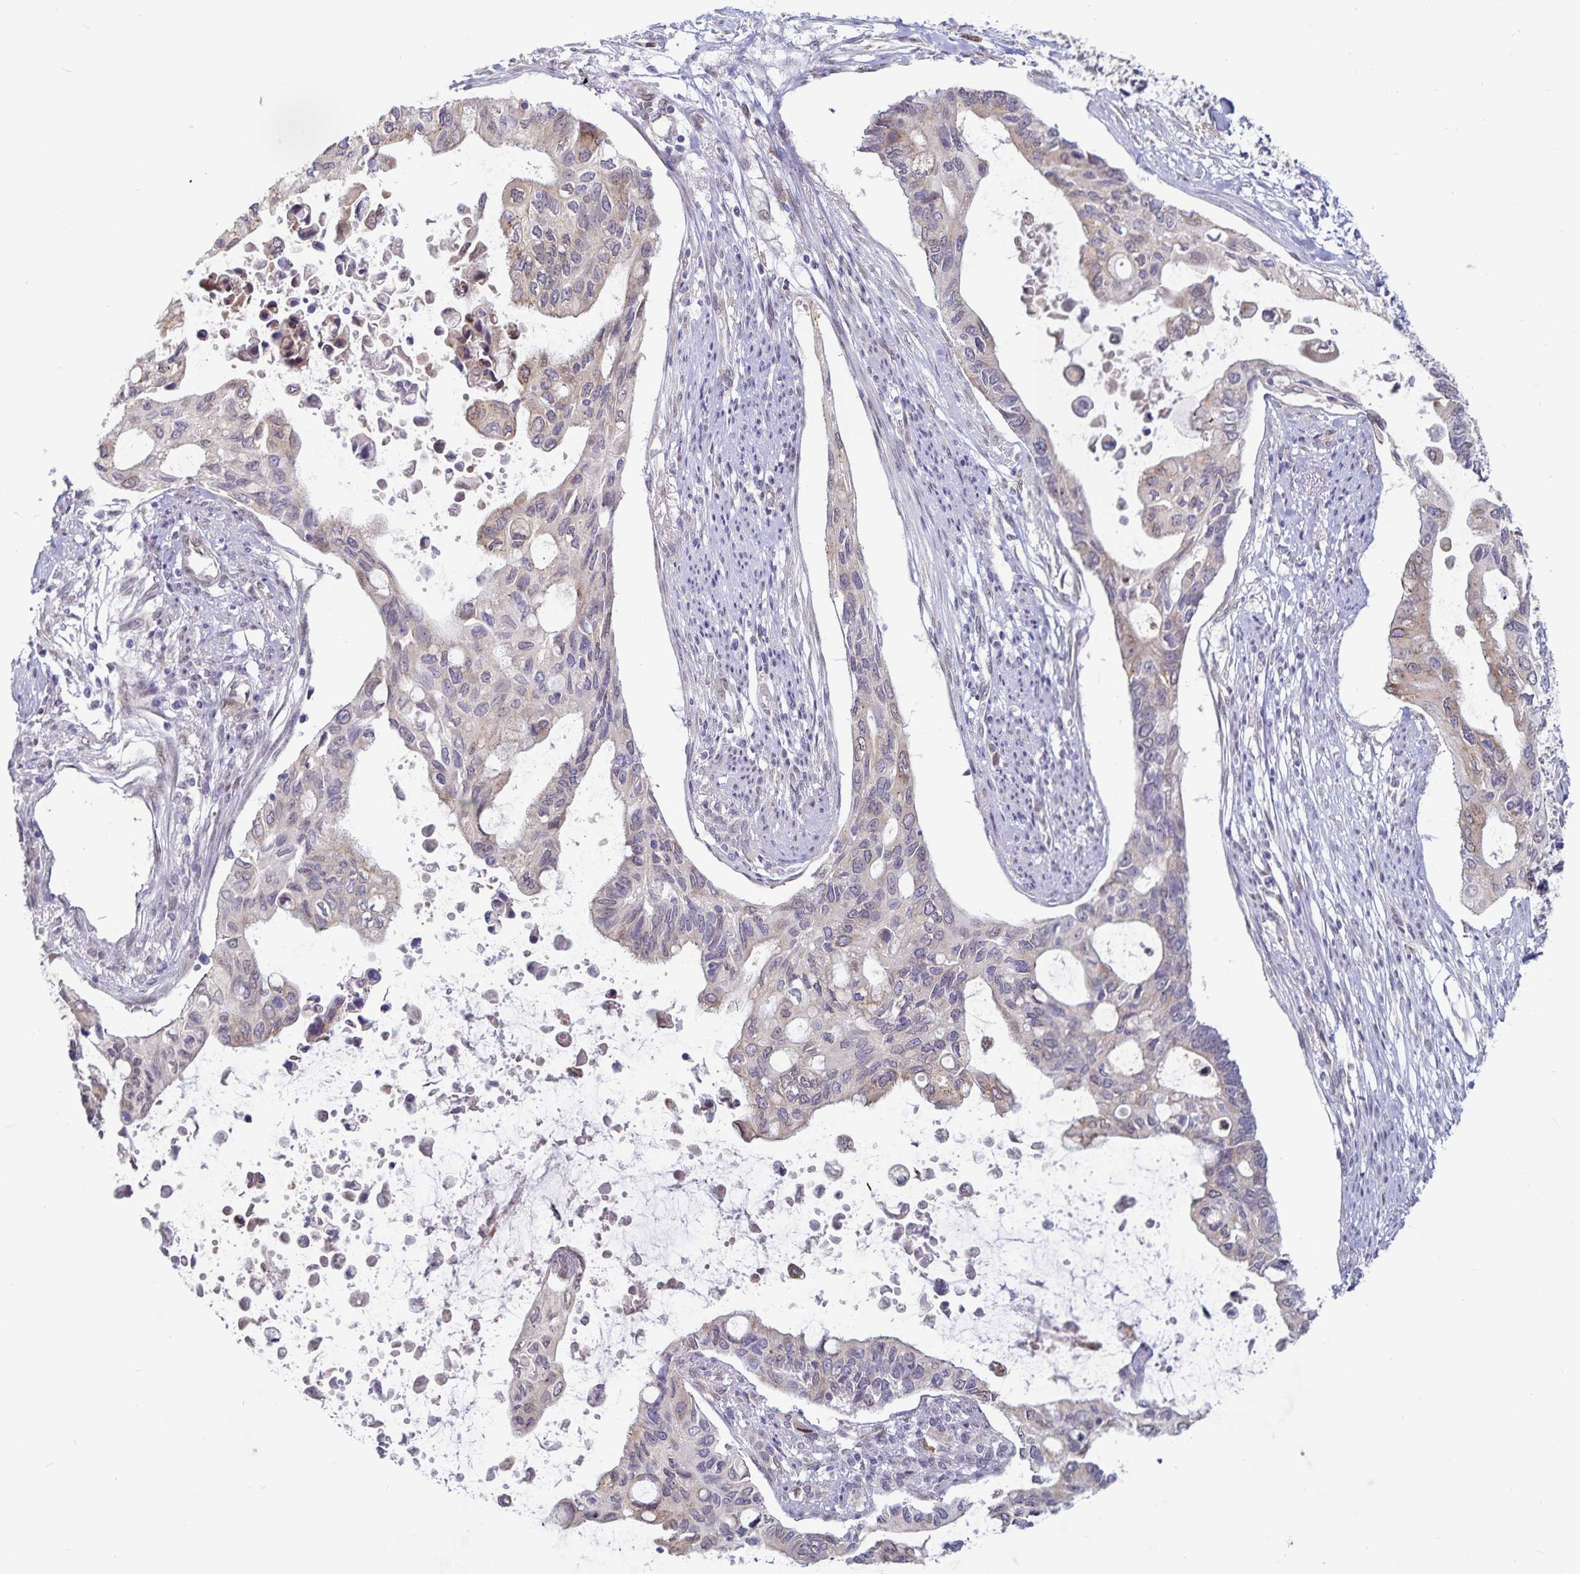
{"staining": {"intensity": "weak", "quantity": "25%-75%", "location": "cytoplasmic/membranous"}, "tissue": "pancreatic cancer", "cell_type": "Tumor cells", "image_type": "cancer", "snomed": [{"axis": "morphology", "description": "Adenocarcinoma, NOS"}, {"axis": "topography", "description": "Pancreas"}], "caption": "This image reveals immunohistochemistry staining of adenocarcinoma (pancreatic), with low weak cytoplasmic/membranous staining in approximately 25%-75% of tumor cells.", "gene": "ATP2A2", "patient": {"sex": "female", "age": 63}}